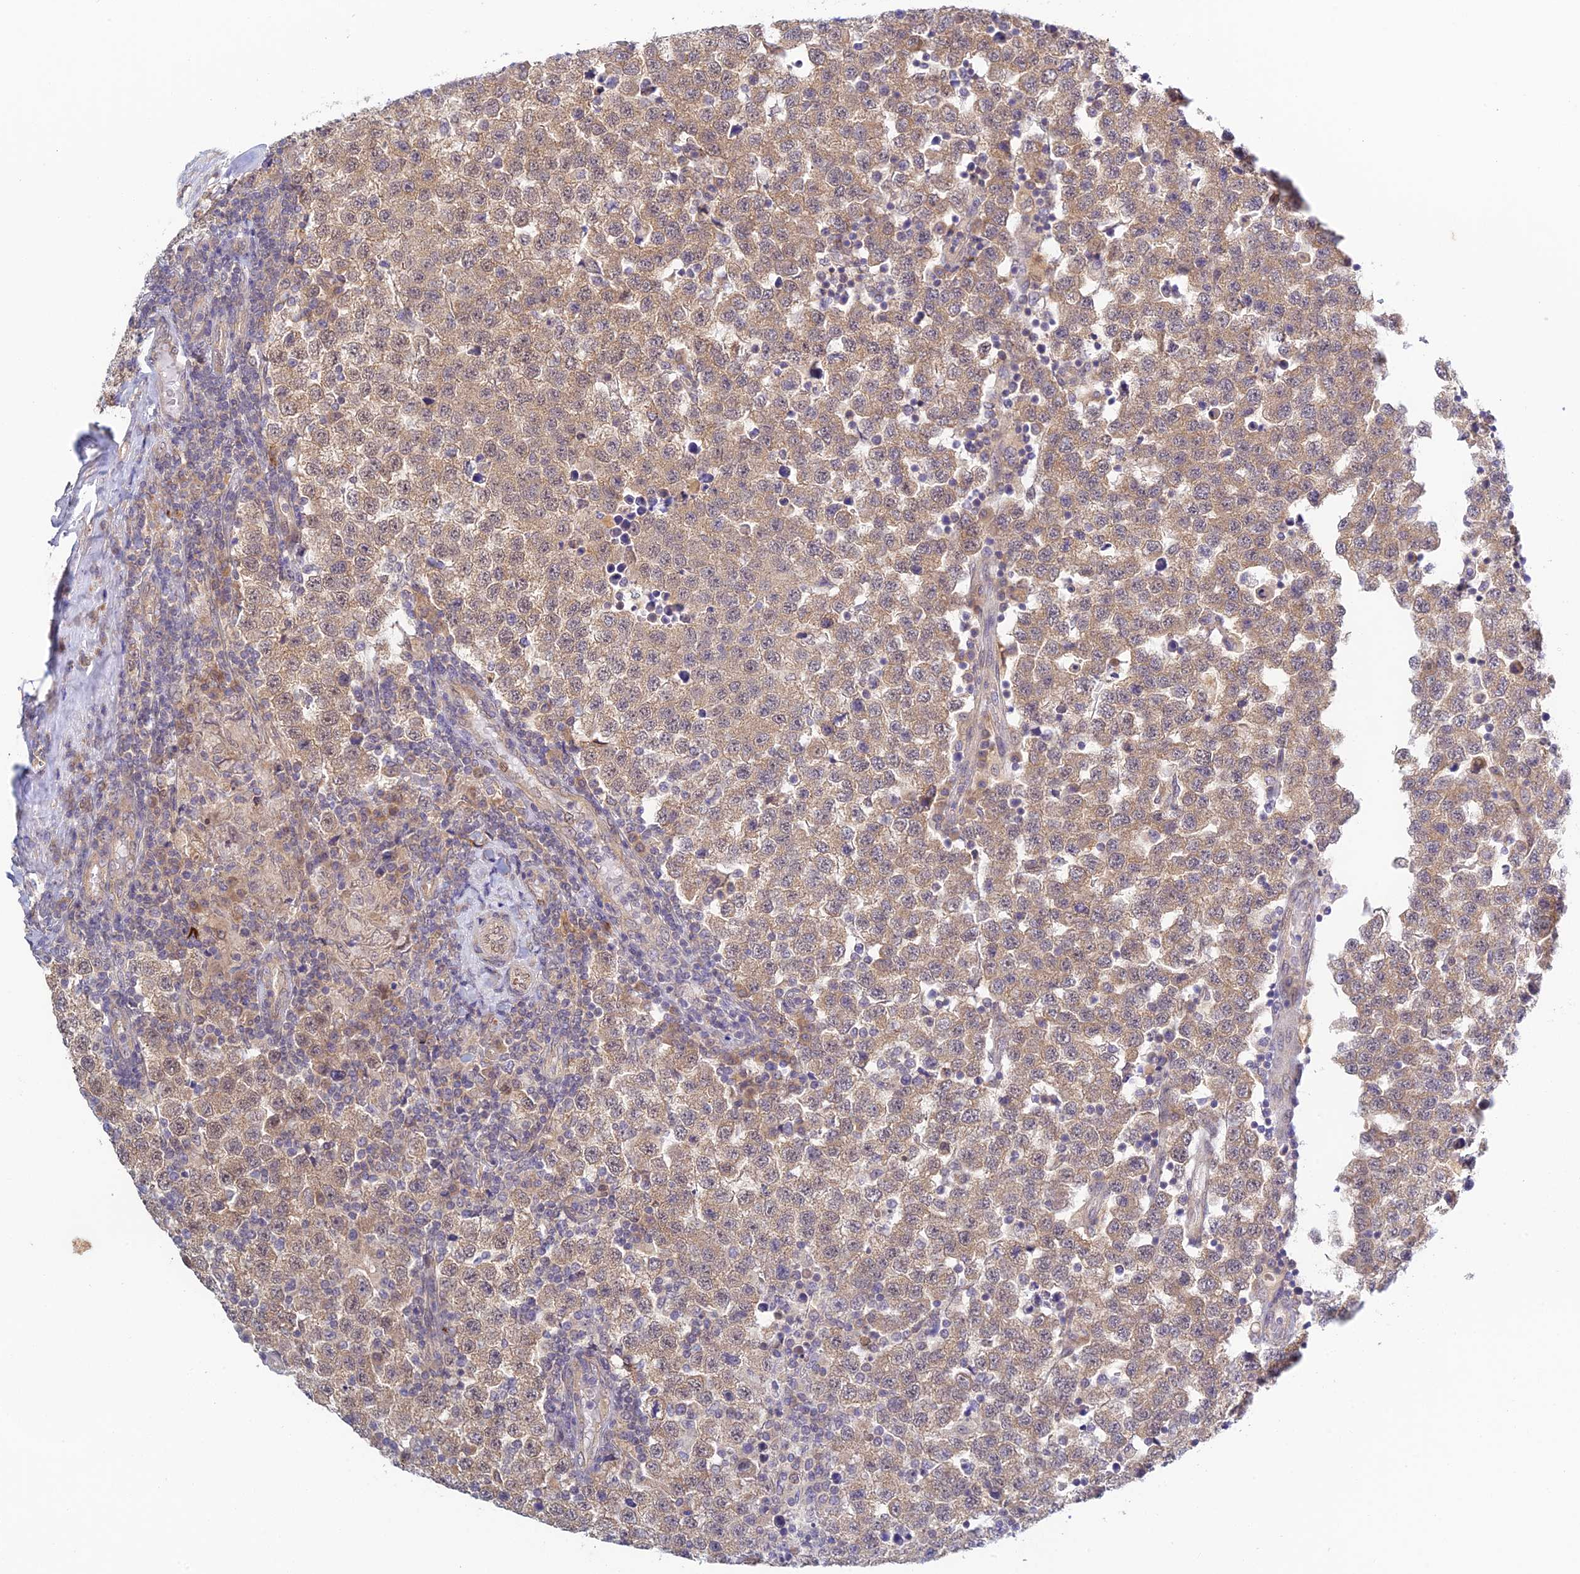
{"staining": {"intensity": "weak", "quantity": ">75%", "location": "cytoplasmic/membranous,nuclear"}, "tissue": "testis cancer", "cell_type": "Tumor cells", "image_type": "cancer", "snomed": [{"axis": "morphology", "description": "Seminoma, NOS"}, {"axis": "topography", "description": "Testis"}], "caption": "DAB (3,3'-diaminobenzidine) immunohistochemical staining of human seminoma (testis) shows weak cytoplasmic/membranous and nuclear protein expression in about >75% of tumor cells. Using DAB (3,3'-diaminobenzidine) (brown) and hematoxylin (blue) stains, captured at high magnification using brightfield microscopy.", "gene": "SKIC8", "patient": {"sex": "male", "age": 34}}